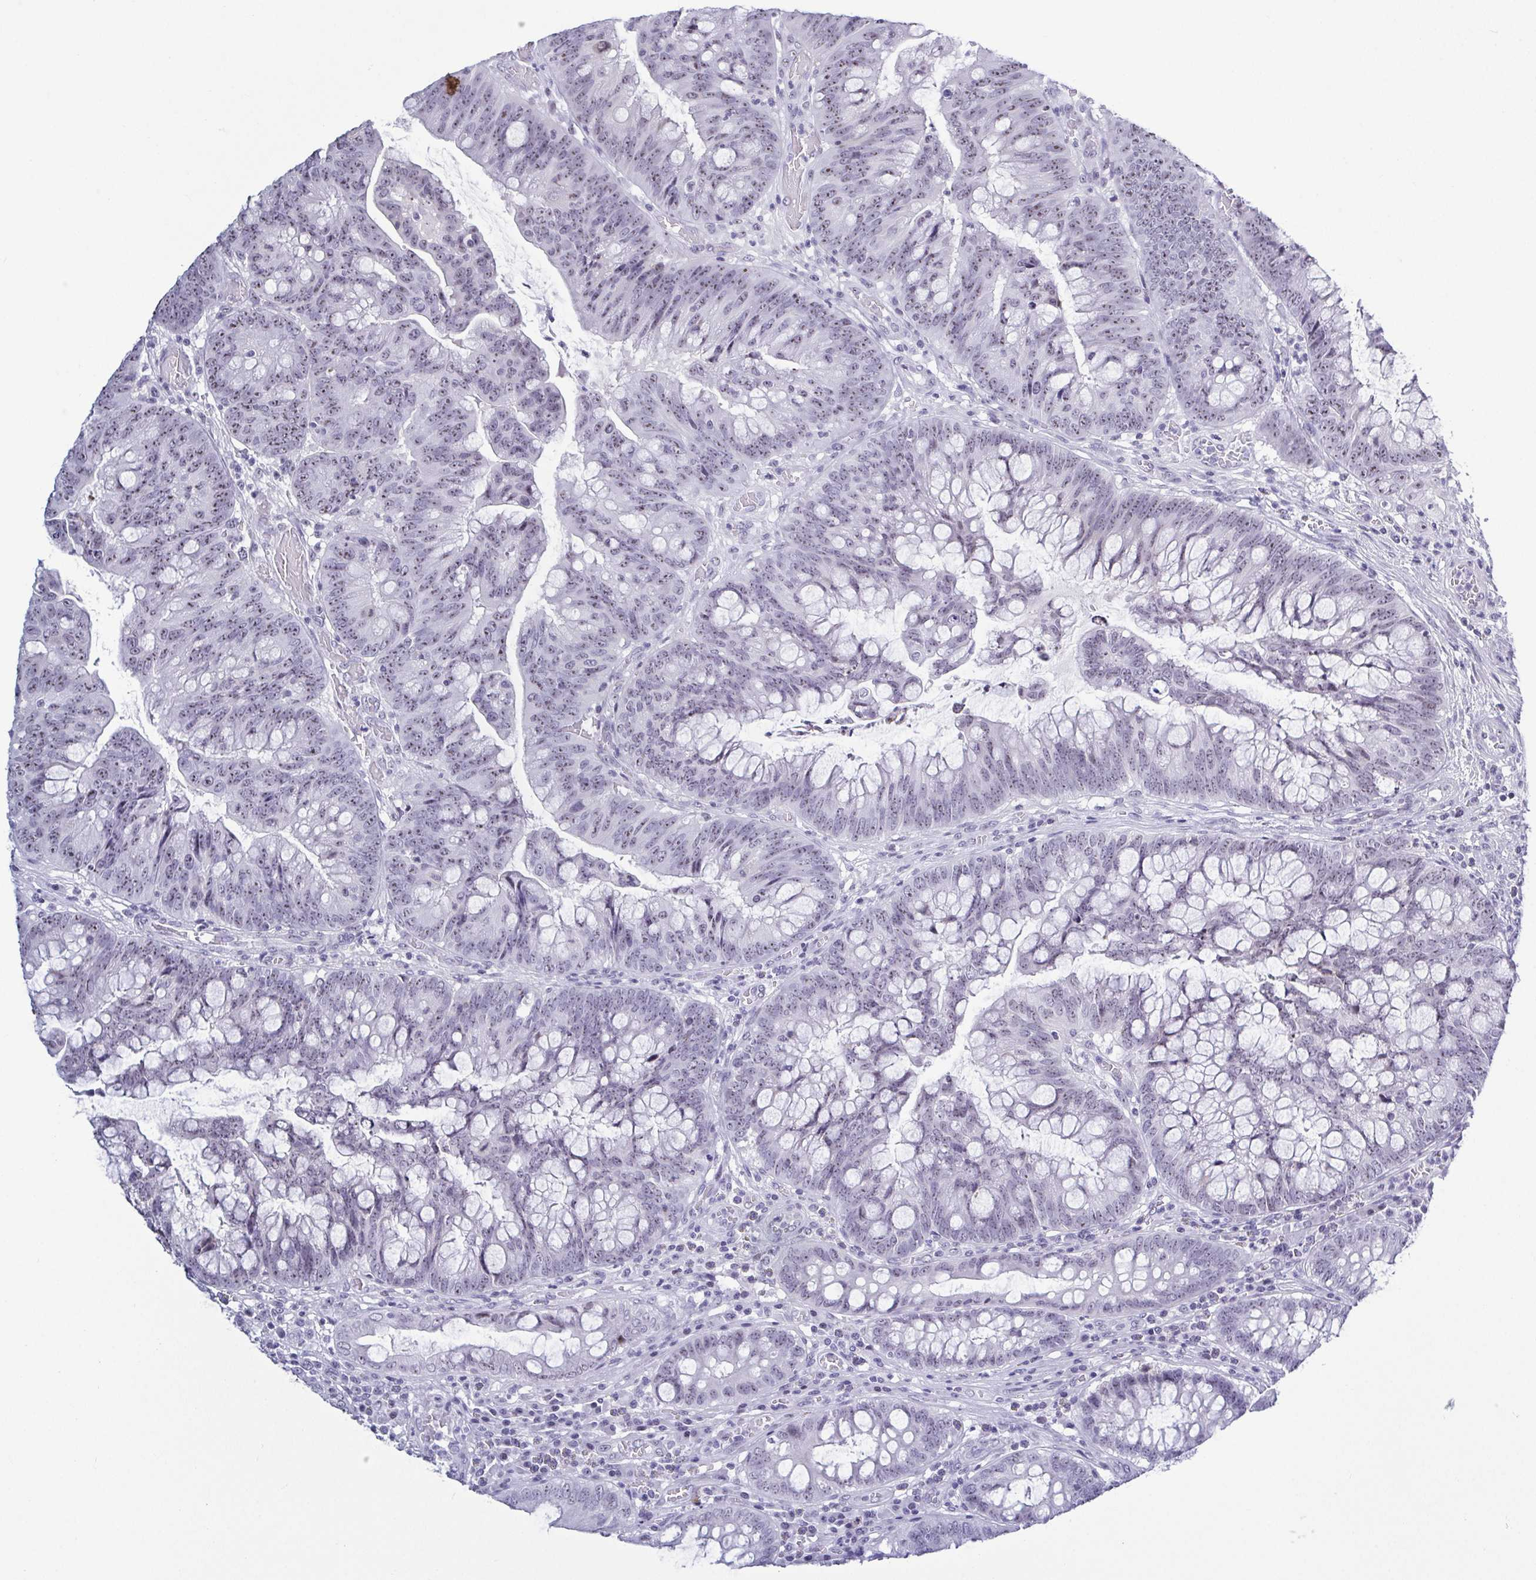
{"staining": {"intensity": "weak", "quantity": "<25%", "location": "nuclear"}, "tissue": "colorectal cancer", "cell_type": "Tumor cells", "image_type": "cancer", "snomed": [{"axis": "morphology", "description": "Adenocarcinoma, NOS"}, {"axis": "topography", "description": "Colon"}], "caption": "Immunohistochemistry of colorectal cancer displays no staining in tumor cells. (Brightfield microscopy of DAB IHC at high magnification).", "gene": "BZW1", "patient": {"sex": "male", "age": 62}}